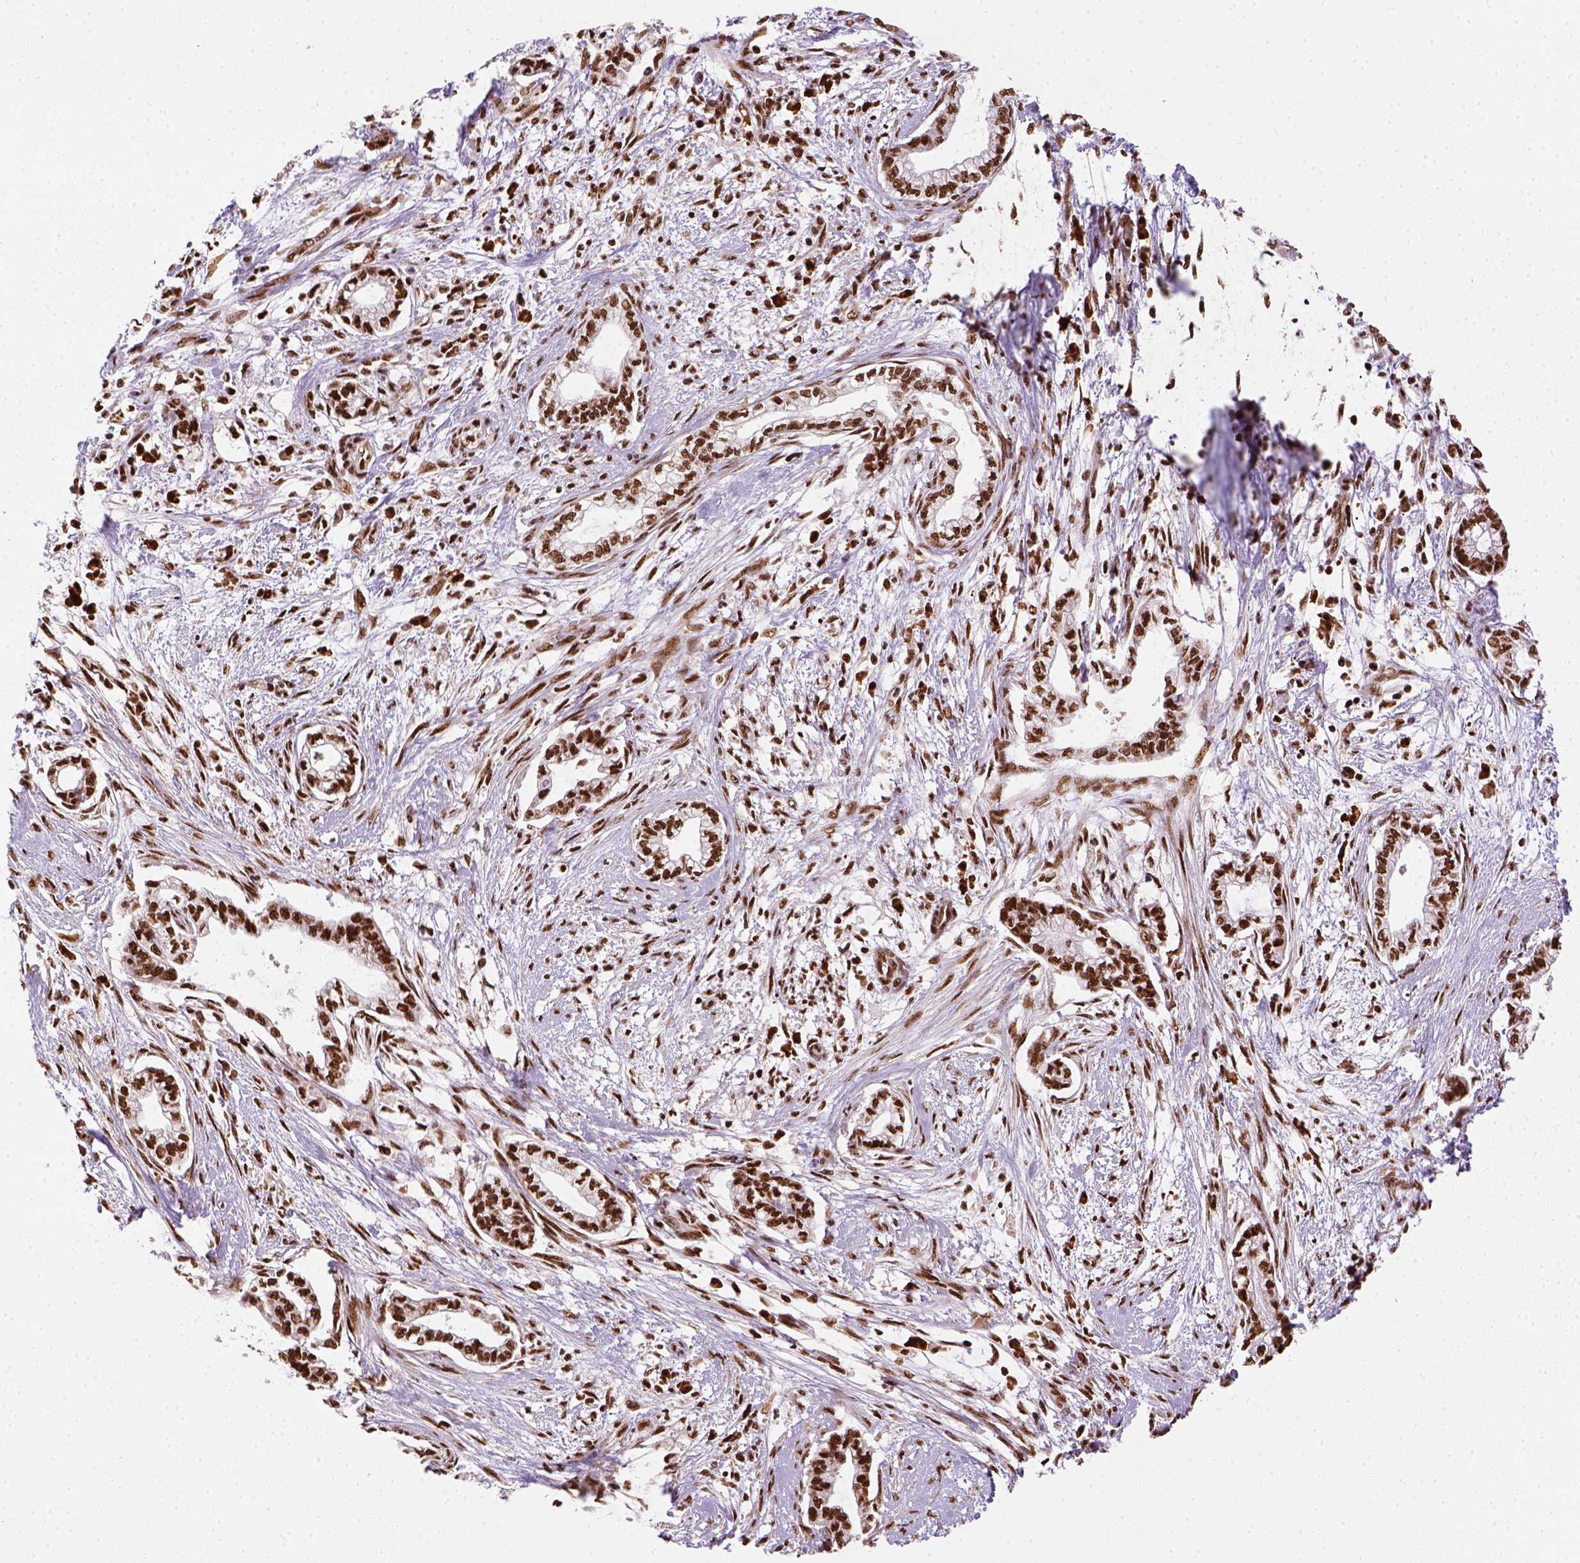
{"staining": {"intensity": "strong", "quantity": ">75%", "location": "nuclear"}, "tissue": "cervical cancer", "cell_type": "Tumor cells", "image_type": "cancer", "snomed": [{"axis": "morphology", "description": "Adenocarcinoma, NOS"}, {"axis": "topography", "description": "Cervix"}], "caption": "Cervical cancer tissue exhibits strong nuclear staining in about >75% of tumor cells (Brightfield microscopy of DAB IHC at high magnification).", "gene": "CCAR1", "patient": {"sex": "female", "age": 62}}